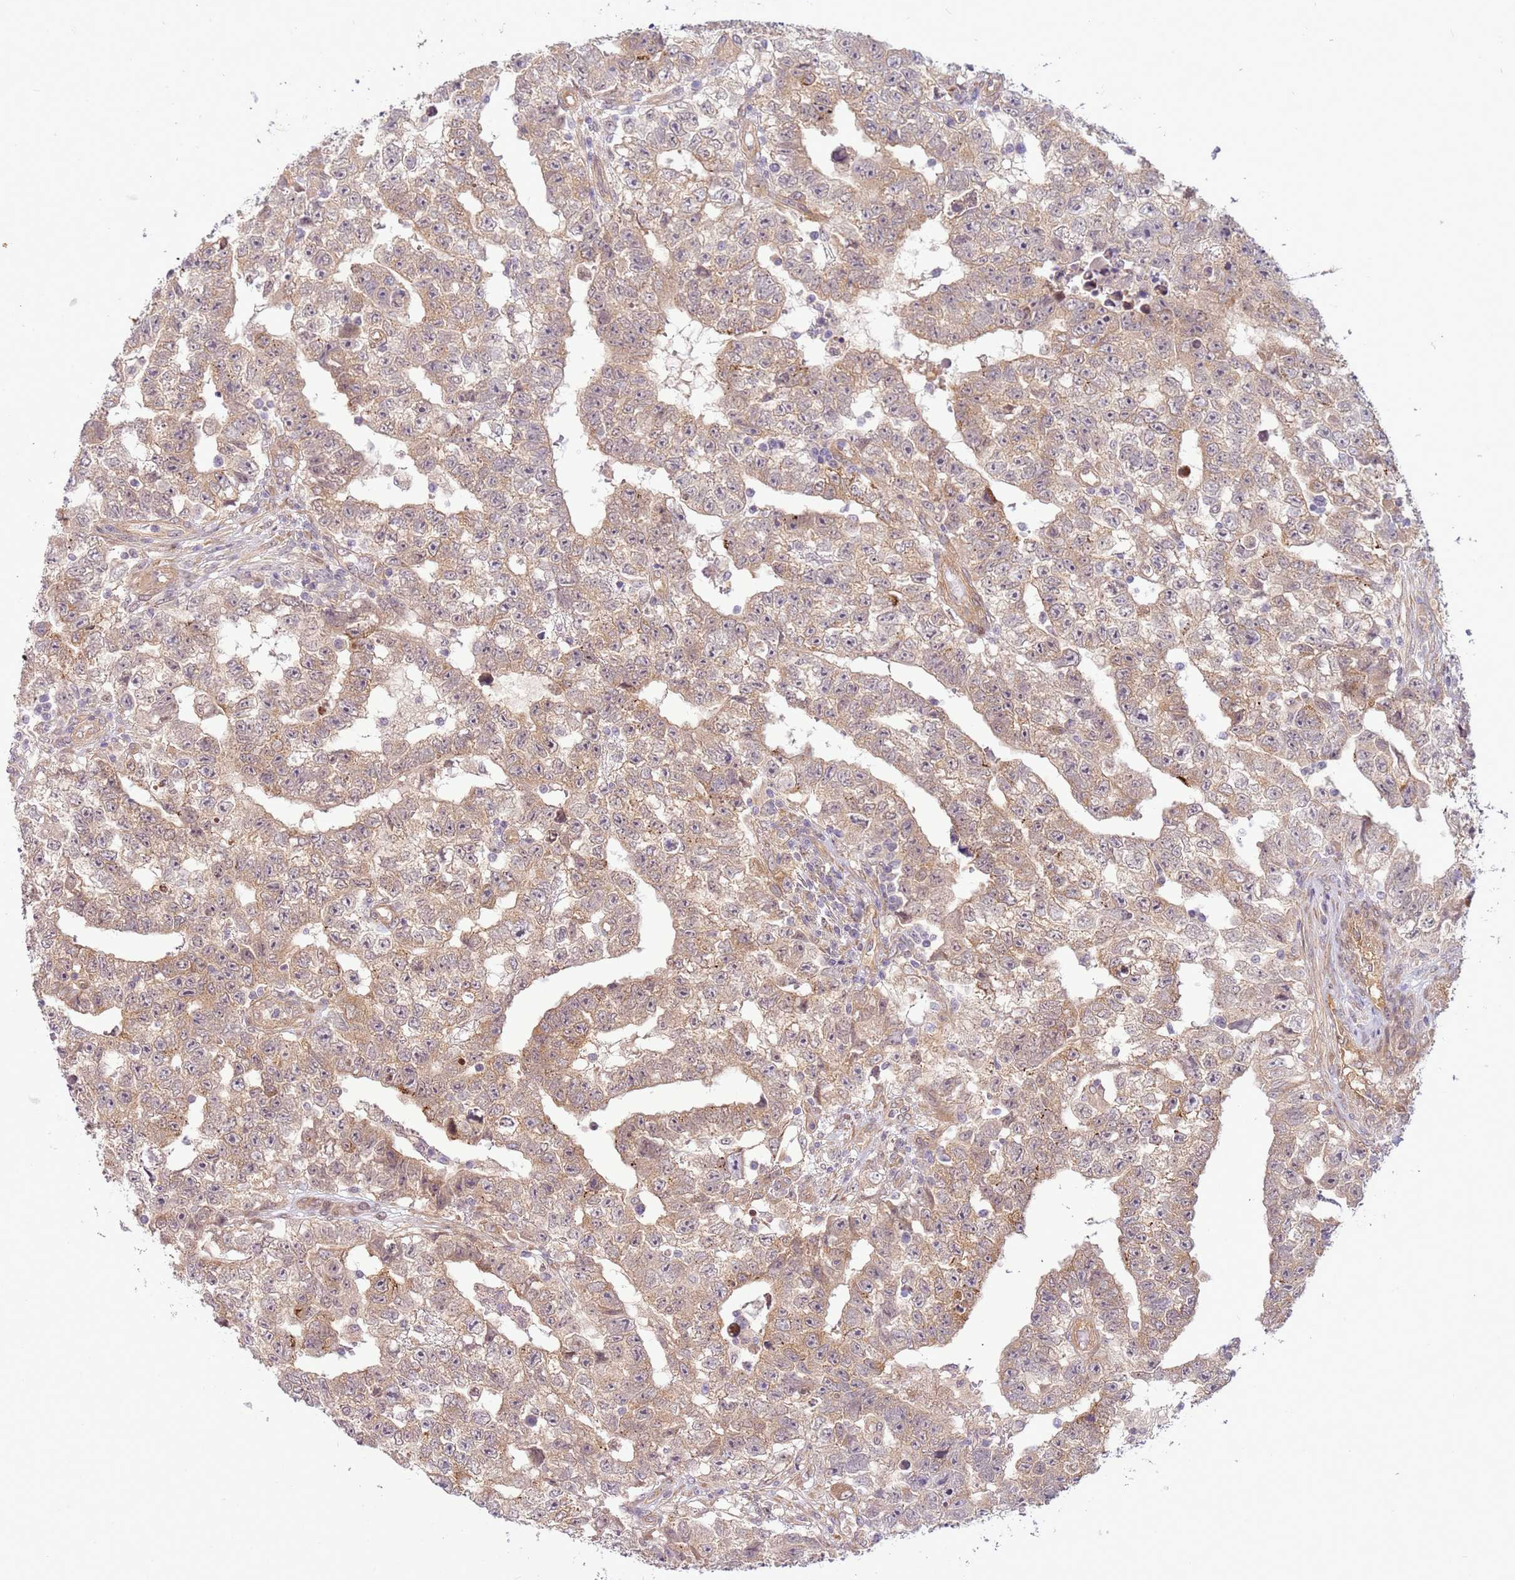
{"staining": {"intensity": "weak", "quantity": ">75%", "location": "cytoplasmic/membranous"}, "tissue": "testis cancer", "cell_type": "Tumor cells", "image_type": "cancer", "snomed": [{"axis": "morphology", "description": "Carcinoma, Embryonal, NOS"}, {"axis": "topography", "description": "Testis"}], "caption": "High-power microscopy captured an immunohistochemistry (IHC) micrograph of testis embryonal carcinoma, revealing weak cytoplasmic/membranous expression in approximately >75% of tumor cells.", "gene": "SCARA3", "patient": {"sex": "male", "age": 25}}